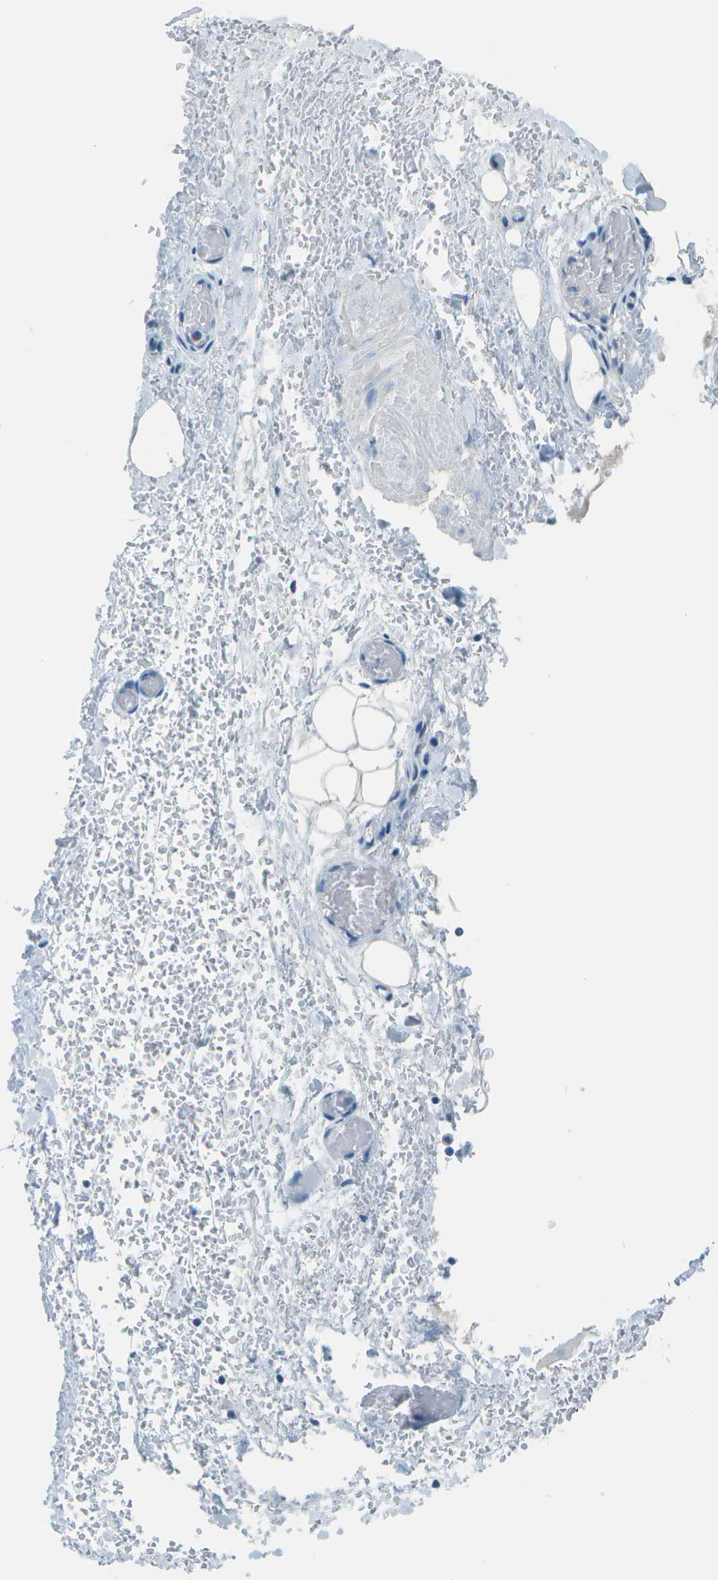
{"staining": {"intensity": "negative", "quantity": "none", "location": "none"}, "tissue": "adipose tissue", "cell_type": "Adipocytes", "image_type": "normal", "snomed": [{"axis": "morphology", "description": "Normal tissue, NOS"}, {"axis": "morphology", "description": "Adenocarcinoma, NOS"}, {"axis": "topography", "description": "Esophagus"}], "caption": "Photomicrograph shows no significant protein staining in adipocytes of normal adipose tissue.", "gene": "FGF1", "patient": {"sex": "male", "age": 62}}